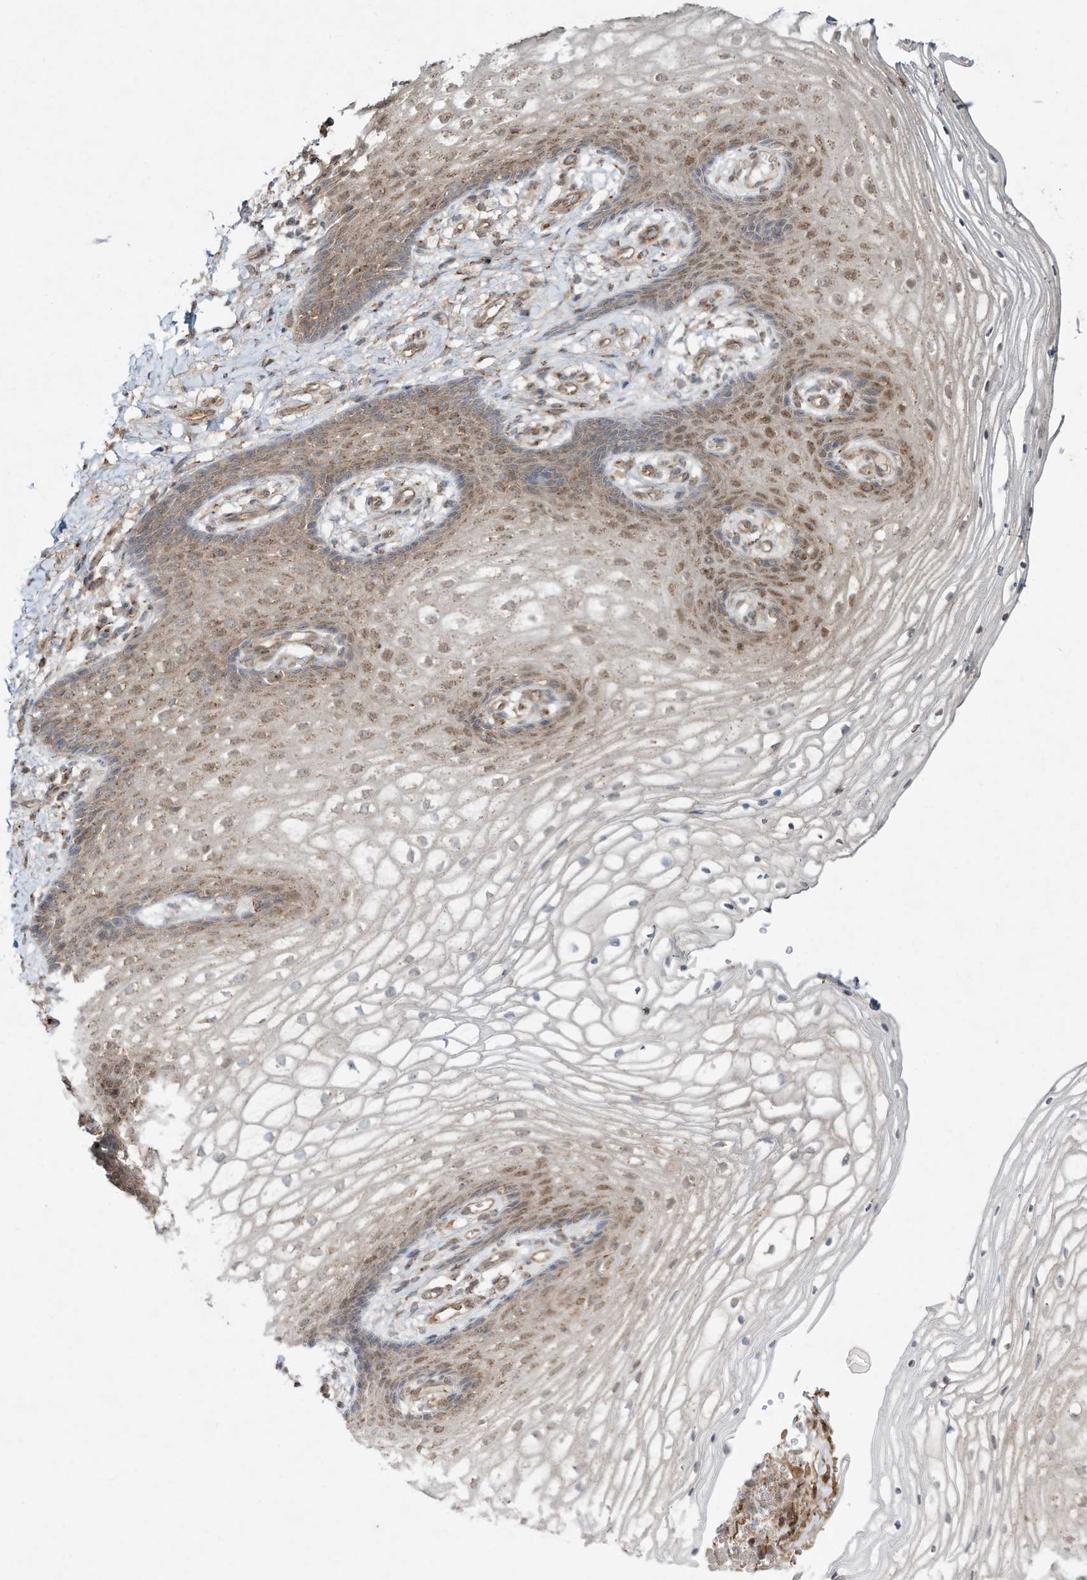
{"staining": {"intensity": "moderate", "quantity": ">75%", "location": "cytoplasmic/membranous"}, "tissue": "vagina", "cell_type": "Squamous epithelial cells", "image_type": "normal", "snomed": [{"axis": "morphology", "description": "Normal tissue, NOS"}, {"axis": "topography", "description": "Vagina"}], "caption": "DAB immunohistochemical staining of unremarkable human vagina exhibits moderate cytoplasmic/membranous protein staining in approximately >75% of squamous epithelial cells.", "gene": "CUX1", "patient": {"sex": "female", "age": 60}}